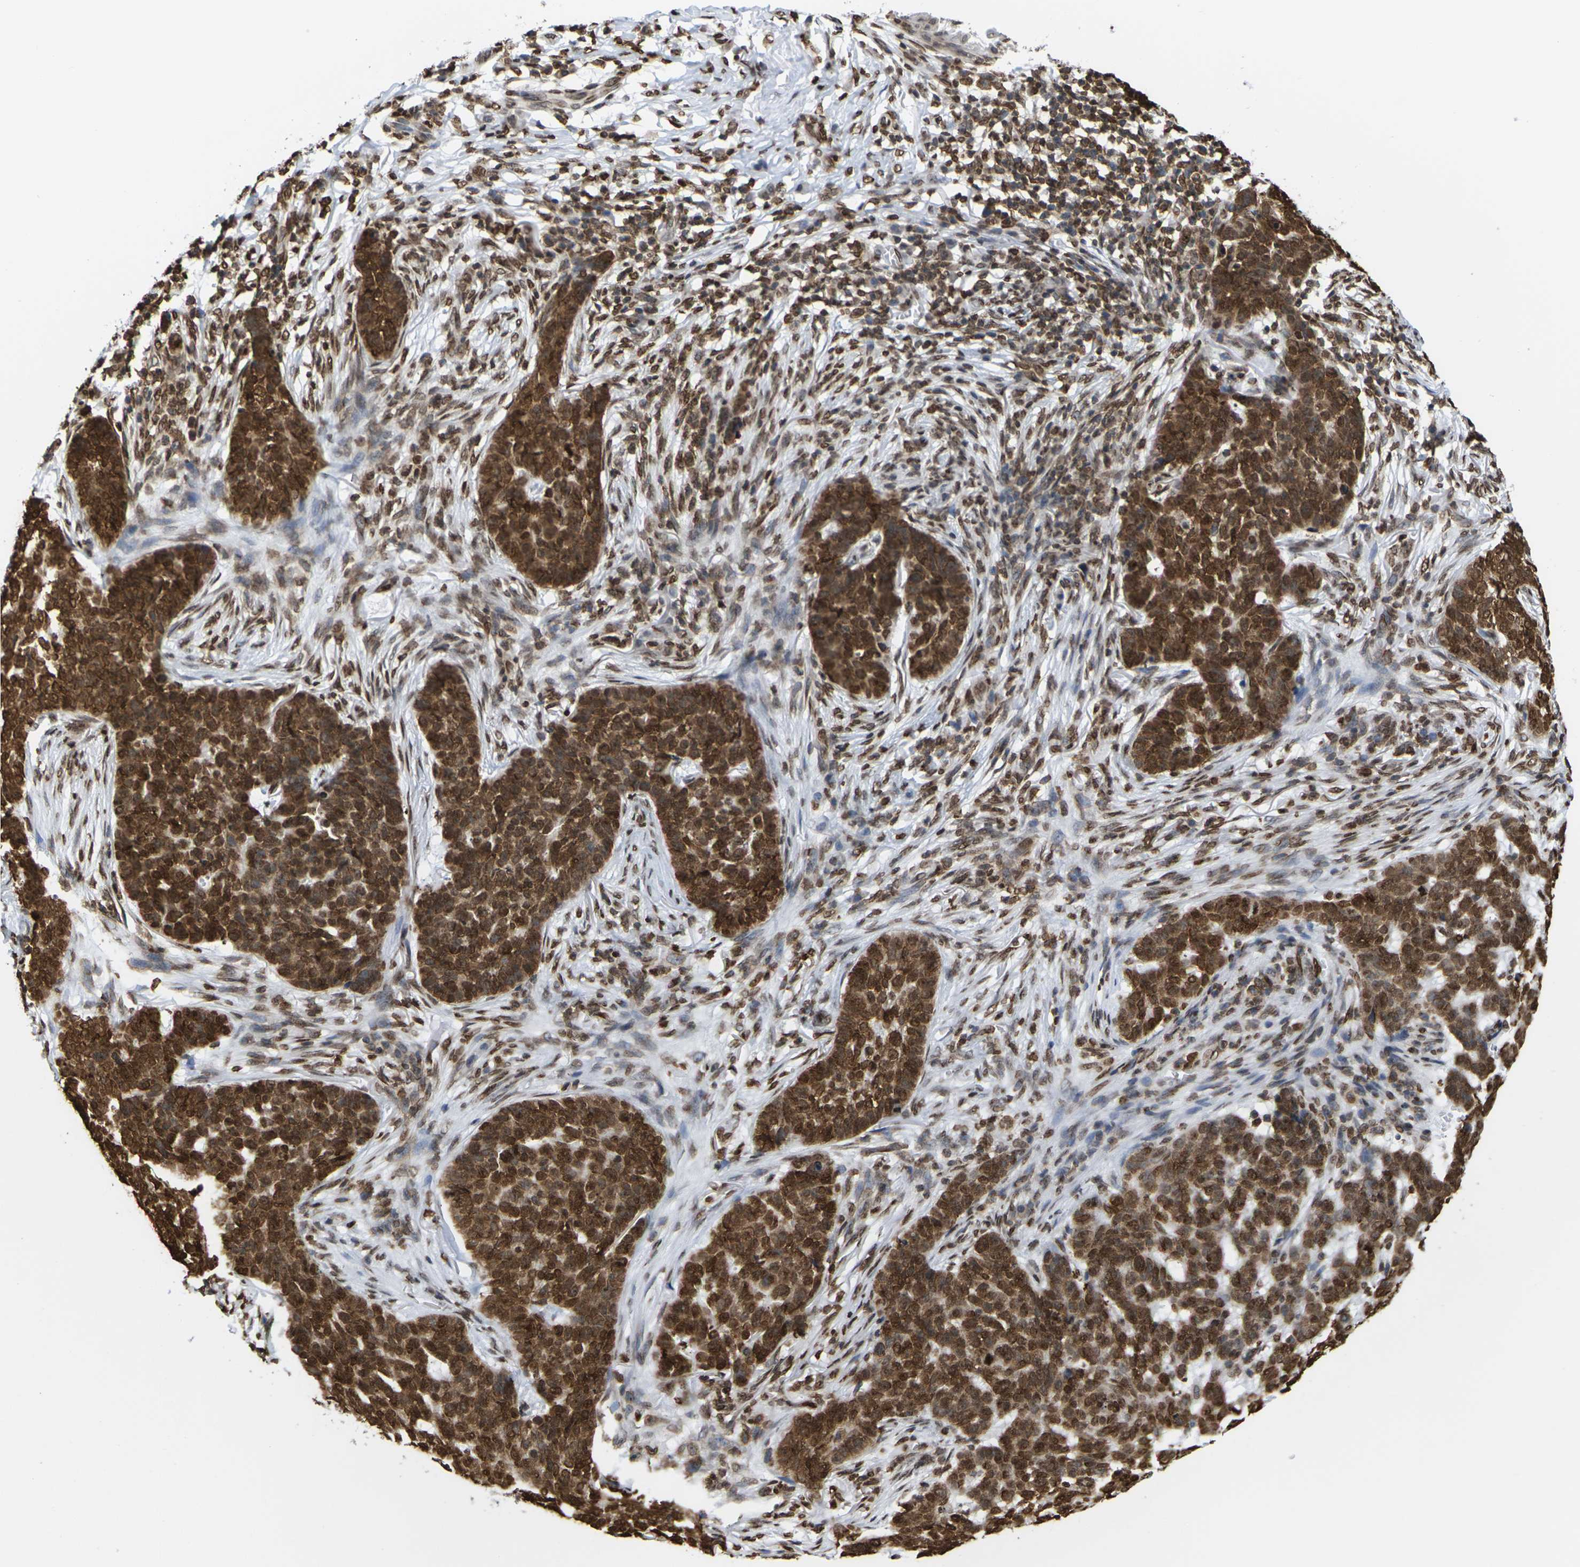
{"staining": {"intensity": "strong", "quantity": ">75%", "location": "cytoplasmic/membranous,nuclear"}, "tissue": "skin cancer", "cell_type": "Tumor cells", "image_type": "cancer", "snomed": [{"axis": "morphology", "description": "Basal cell carcinoma"}, {"axis": "topography", "description": "Skin"}], "caption": "Human basal cell carcinoma (skin) stained for a protein (brown) demonstrates strong cytoplasmic/membranous and nuclear positive positivity in approximately >75% of tumor cells.", "gene": "H2AC21", "patient": {"sex": "male", "age": 85}}